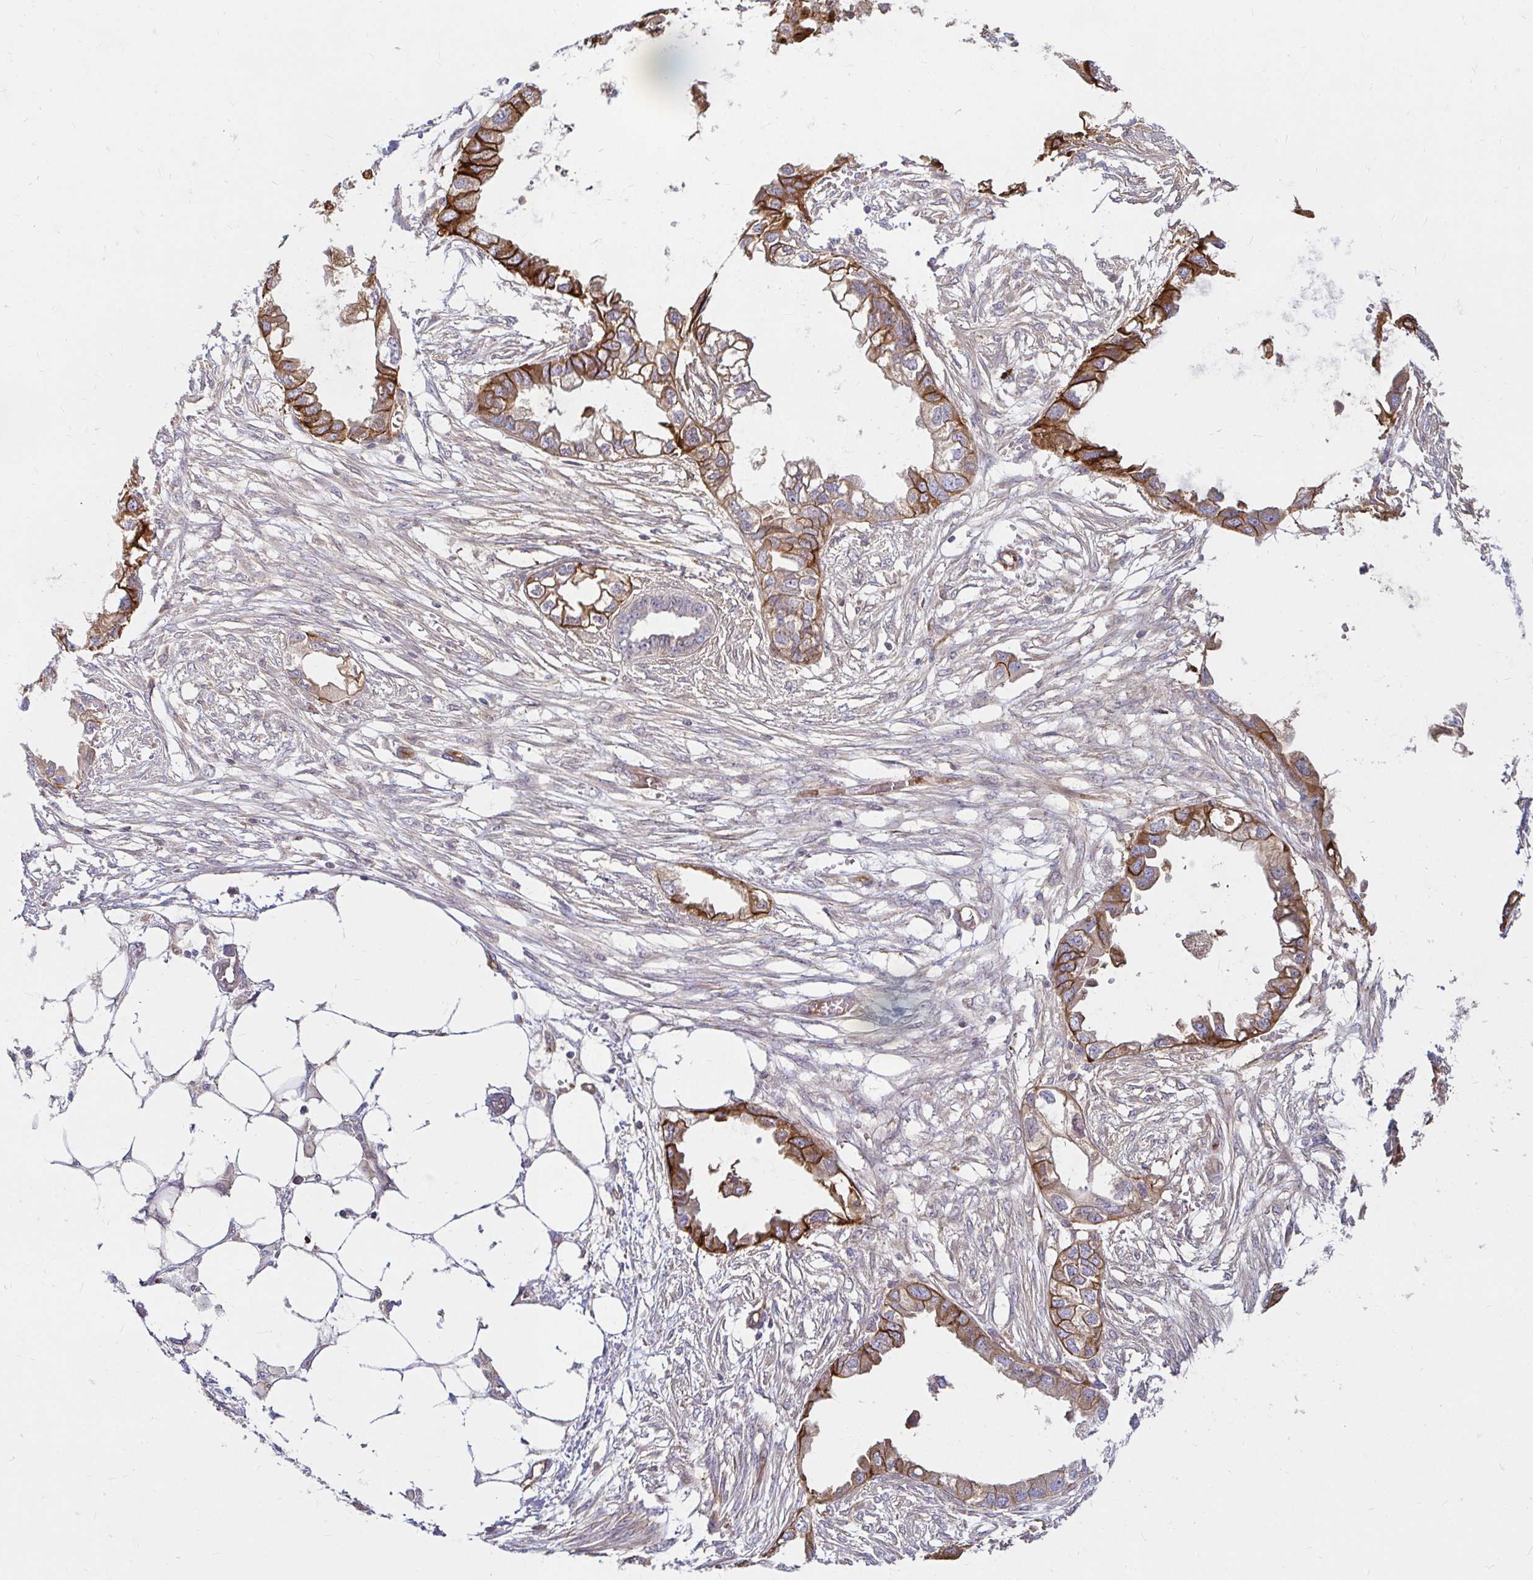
{"staining": {"intensity": "strong", "quantity": "25%-75%", "location": "cytoplasmic/membranous"}, "tissue": "endometrial cancer", "cell_type": "Tumor cells", "image_type": "cancer", "snomed": [{"axis": "morphology", "description": "Adenocarcinoma, NOS"}, {"axis": "morphology", "description": "Adenocarcinoma, metastatic, NOS"}, {"axis": "topography", "description": "Adipose tissue"}, {"axis": "topography", "description": "Endometrium"}], "caption": "Endometrial cancer (adenocarcinoma) tissue shows strong cytoplasmic/membranous staining in approximately 25%-75% of tumor cells", "gene": "ITGA2", "patient": {"sex": "female", "age": 67}}